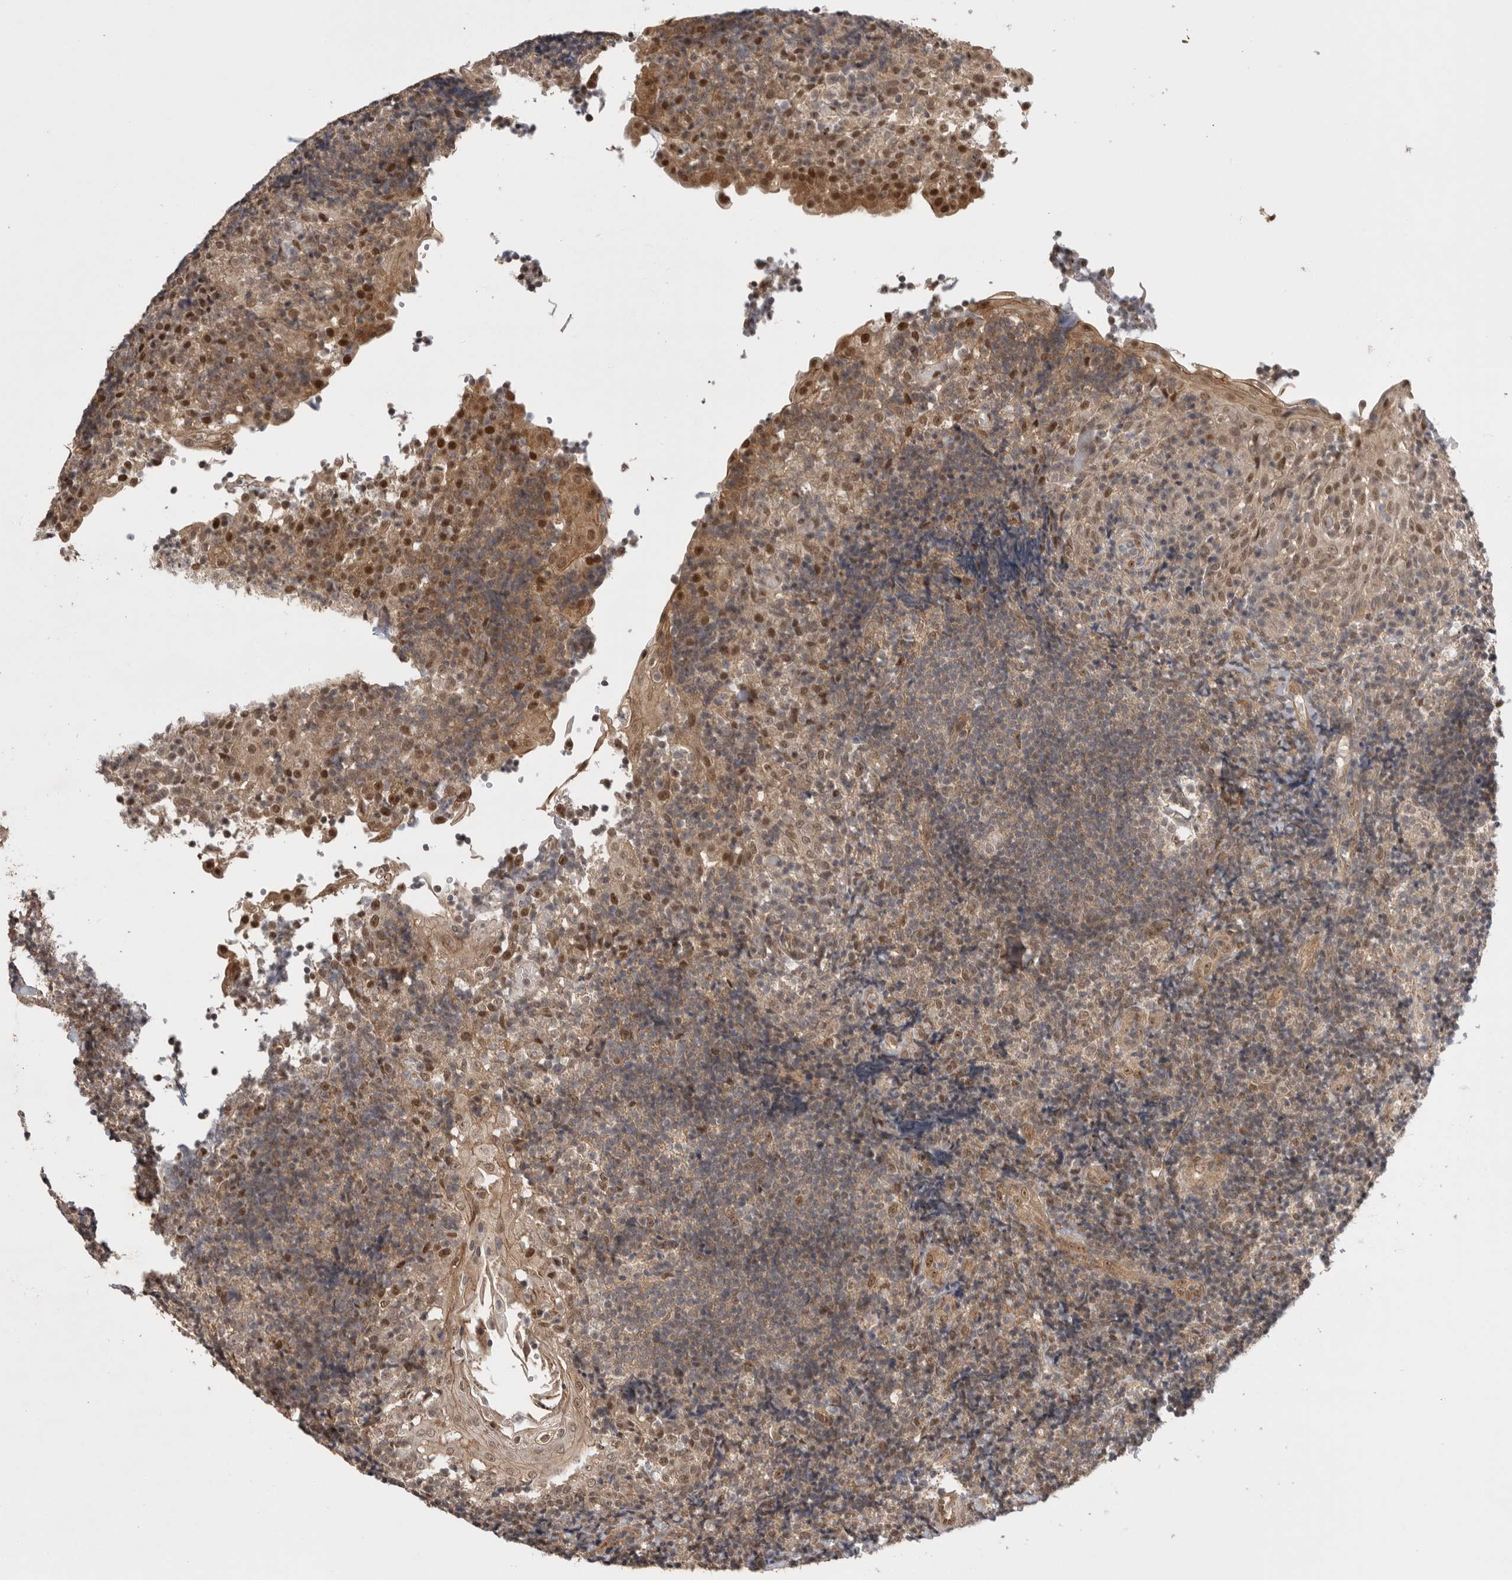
{"staining": {"intensity": "moderate", "quantity": "25%-75%", "location": "cytoplasmic/membranous"}, "tissue": "tonsil", "cell_type": "Germinal center cells", "image_type": "normal", "snomed": [{"axis": "morphology", "description": "Normal tissue, NOS"}, {"axis": "topography", "description": "Tonsil"}], "caption": "A micrograph showing moderate cytoplasmic/membranous staining in approximately 25%-75% of germinal center cells in unremarkable tonsil, as visualized by brown immunohistochemical staining.", "gene": "VPS50", "patient": {"sex": "female", "age": 40}}